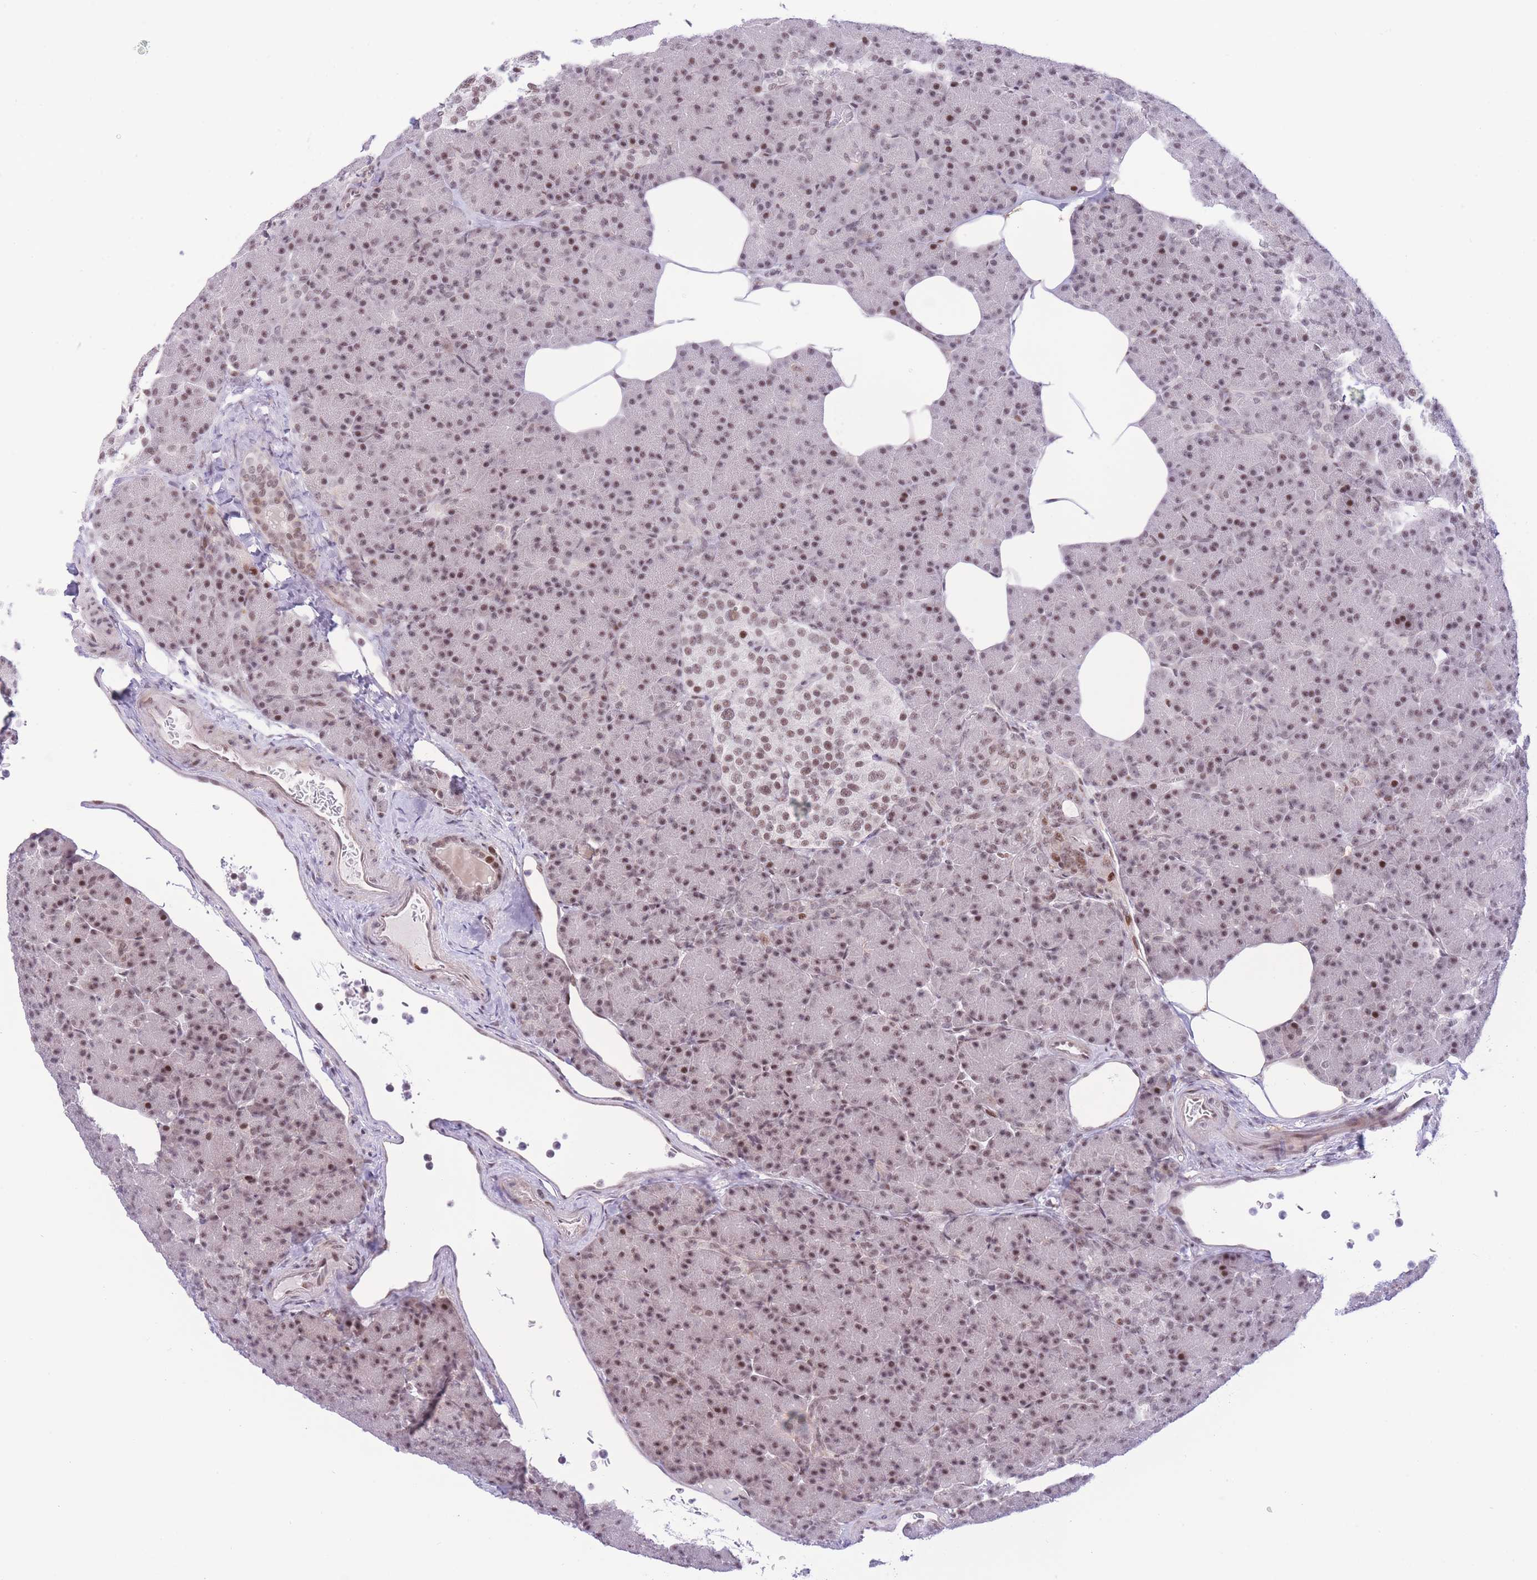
{"staining": {"intensity": "moderate", "quantity": ">75%", "location": "nuclear"}, "tissue": "pancreas", "cell_type": "Exocrine glandular cells", "image_type": "normal", "snomed": [{"axis": "morphology", "description": "Normal tissue, NOS"}, {"axis": "topography", "description": "Pancreas"}], "caption": "Moderate nuclear staining for a protein is seen in approximately >75% of exocrine glandular cells of unremarkable pancreas using immunohistochemistry.", "gene": "PCIF1", "patient": {"sex": "female", "age": 43}}